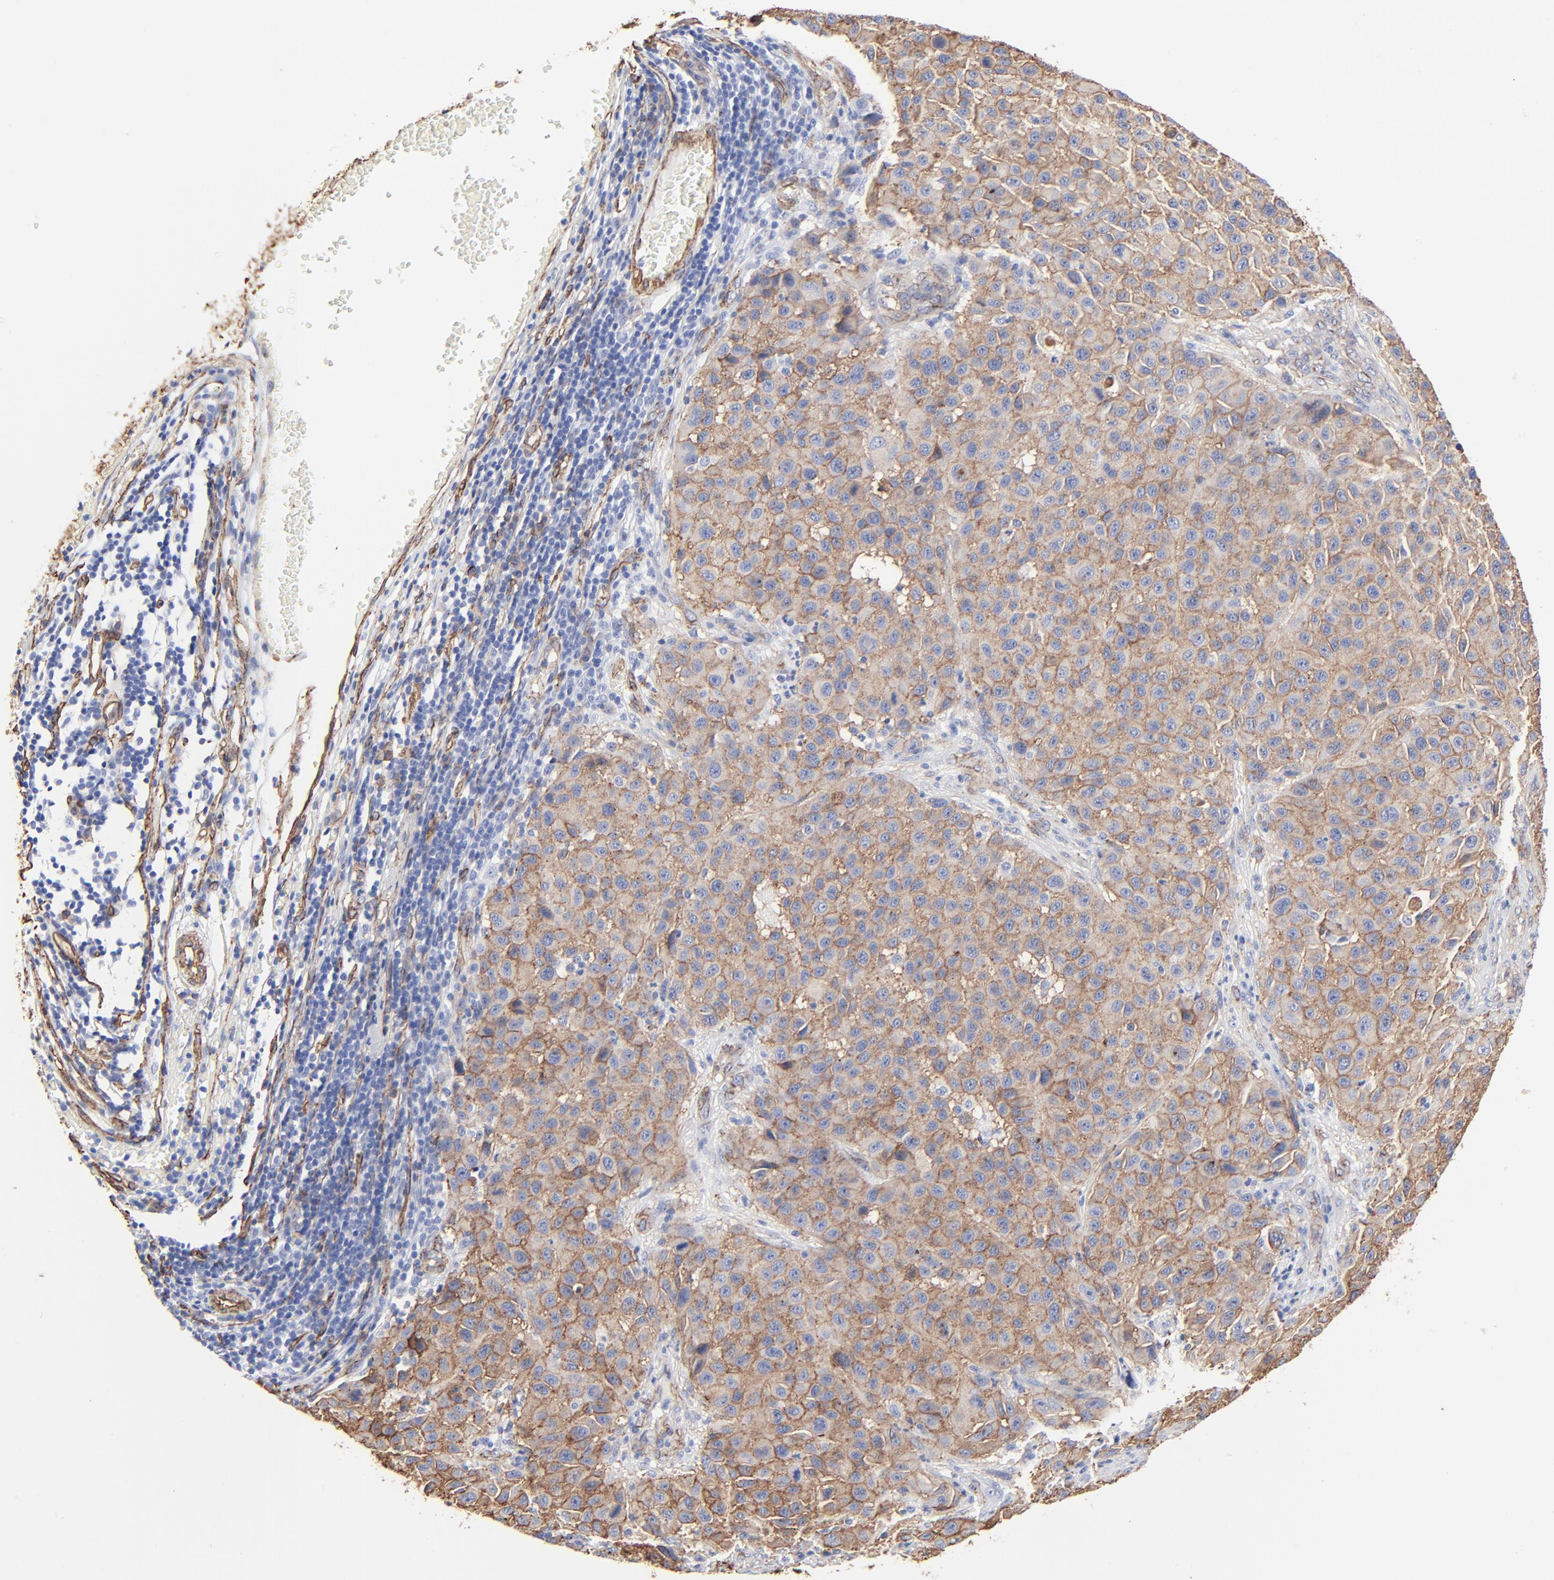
{"staining": {"intensity": "moderate", "quantity": ">75%", "location": "cytoplasmic/membranous"}, "tissue": "melanoma", "cell_type": "Tumor cells", "image_type": "cancer", "snomed": [{"axis": "morphology", "description": "Malignant melanoma, Metastatic site"}, {"axis": "topography", "description": "Lymph node"}], "caption": "Immunohistochemistry (IHC) (DAB (3,3'-diaminobenzidine)) staining of human malignant melanoma (metastatic site) demonstrates moderate cytoplasmic/membranous protein staining in about >75% of tumor cells. Immunohistochemistry (IHC) stains the protein of interest in brown and the nuclei are stained blue.", "gene": "CAV1", "patient": {"sex": "male", "age": 61}}